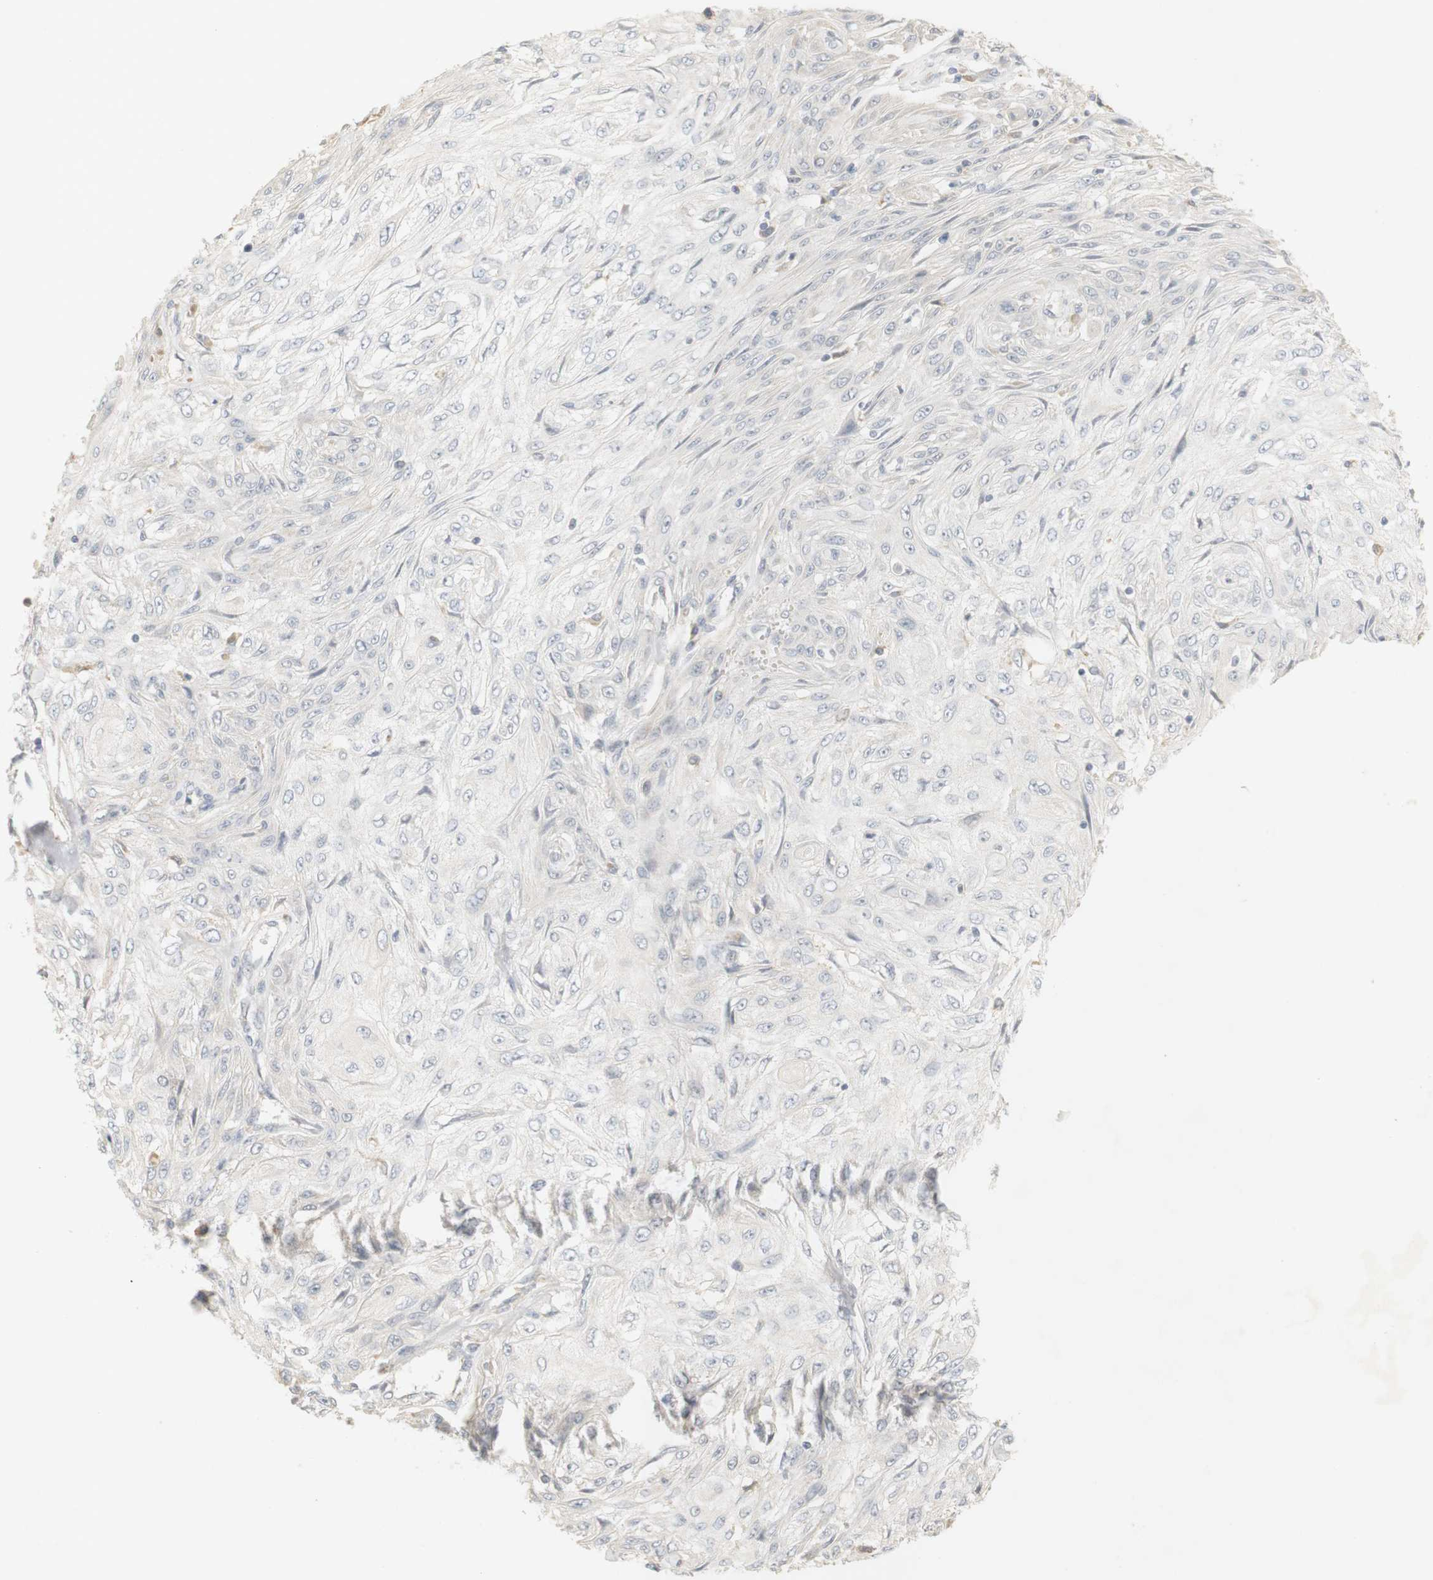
{"staining": {"intensity": "negative", "quantity": "none", "location": "none"}, "tissue": "skin cancer", "cell_type": "Tumor cells", "image_type": "cancer", "snomed": [{"axis": "morphology", "description": "Squamous cell carcinoma, NOS"}, {"axis": "topography", "description": "Skin"}], "caption": "Immunohistochemical staining of skin cancer displays no significant staining in tumor cells. (Stains: DAB IHC with hematoxylin counter stain, Microscopy: brightfield microscopy at high magnification).", "gene": "RTN3", "patient": {"sex": "male", "age": 75}}